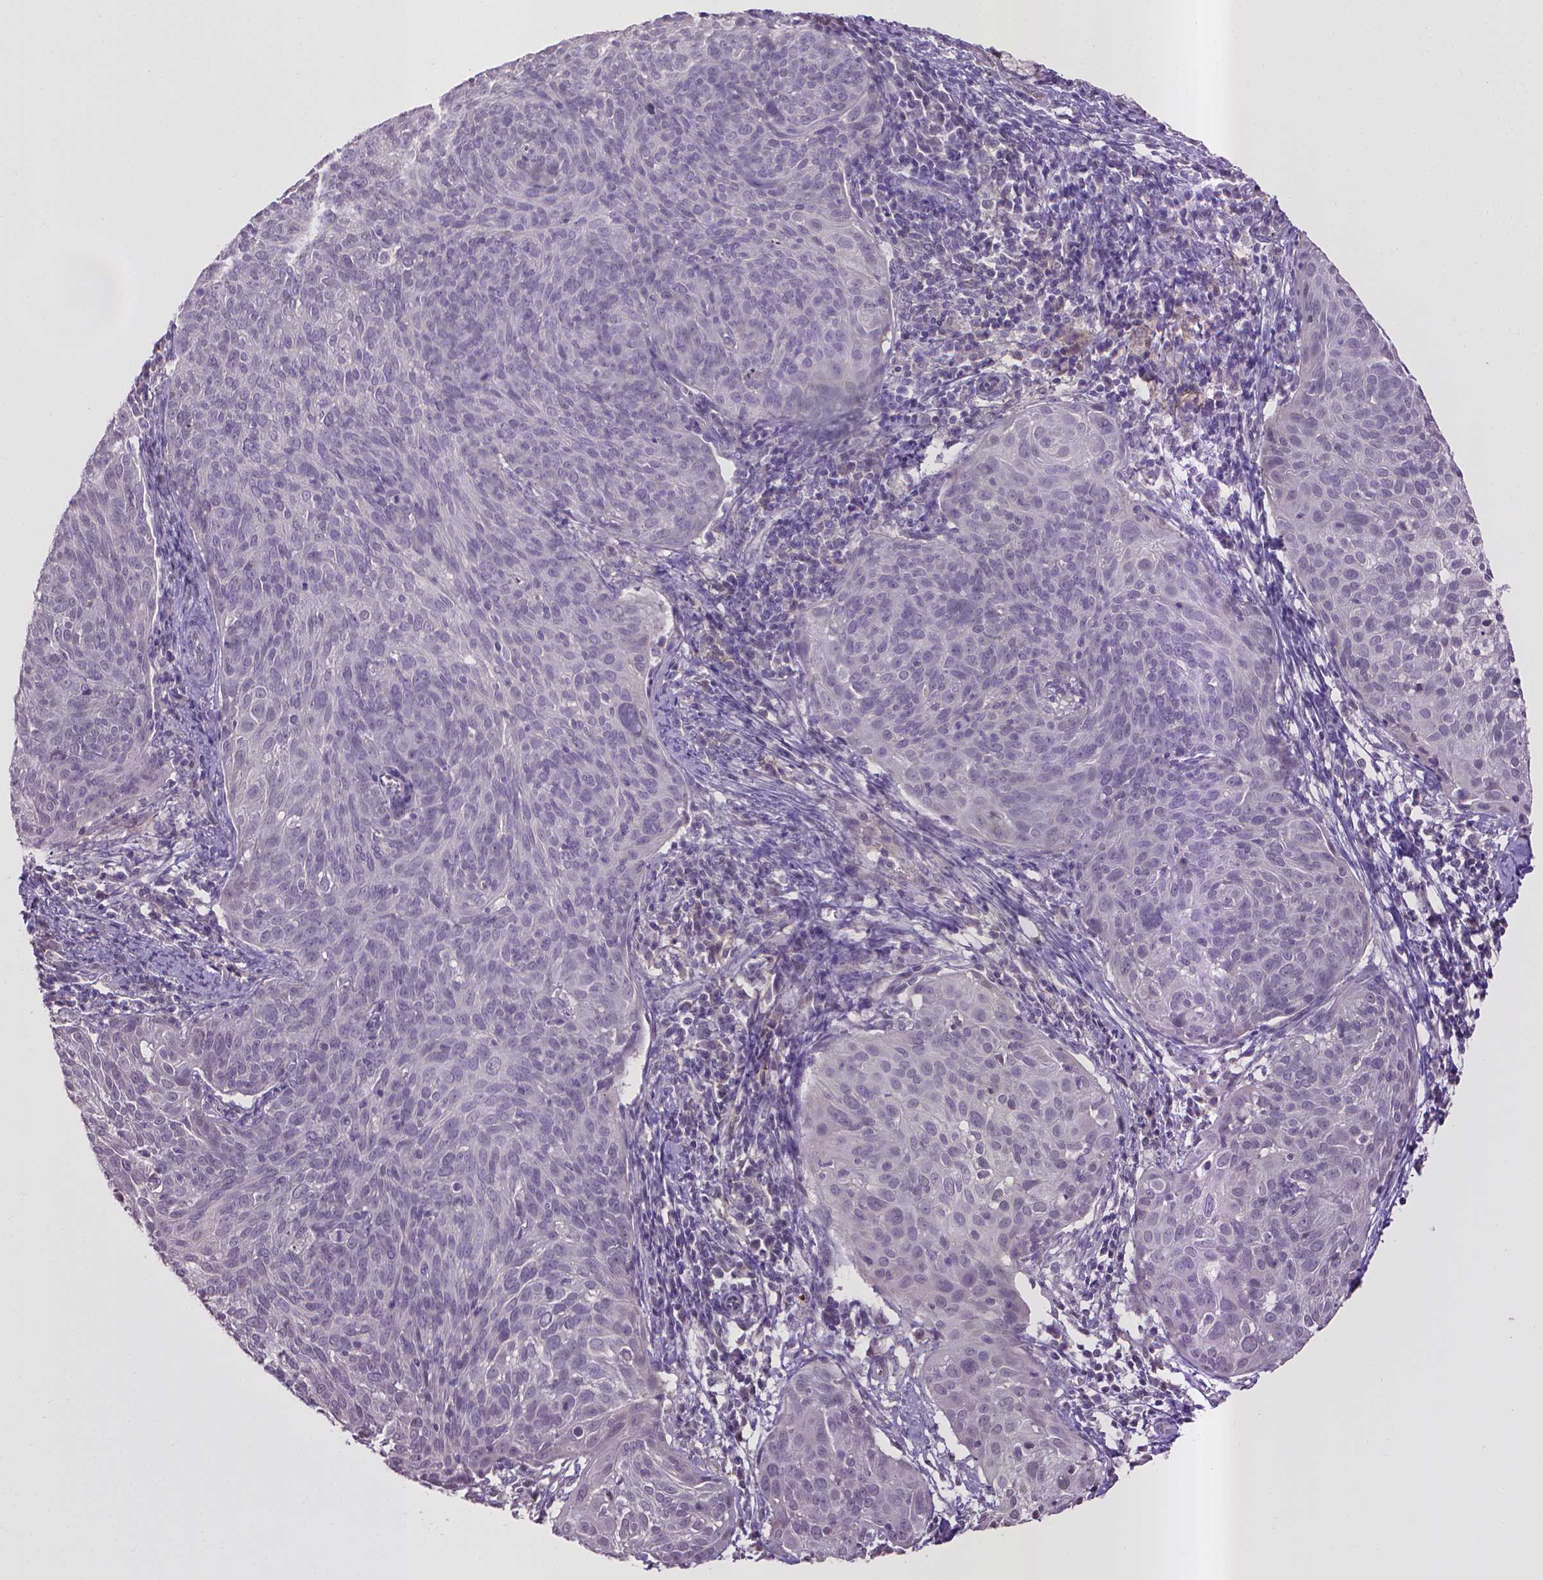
{"staining": {"intensity": "negative", "quantity": "none", "location": "none"}, "tissue": "cervical cancer", "cell_type": "Tumor cells", "image_type": "cancer", "snomed": [{"axis": "morphology", "description": "Squamous cell carcinoma, NOS"}, {"axis": "topography", "description": "Cervix"}], "caption": "Human squamous cell carcinoma (cervical) stained for a protein using immunohistochemistry exhibits no staining in tumor cells.", "gene": "CPM", "patient": {"sex": "female", "age": 39}}